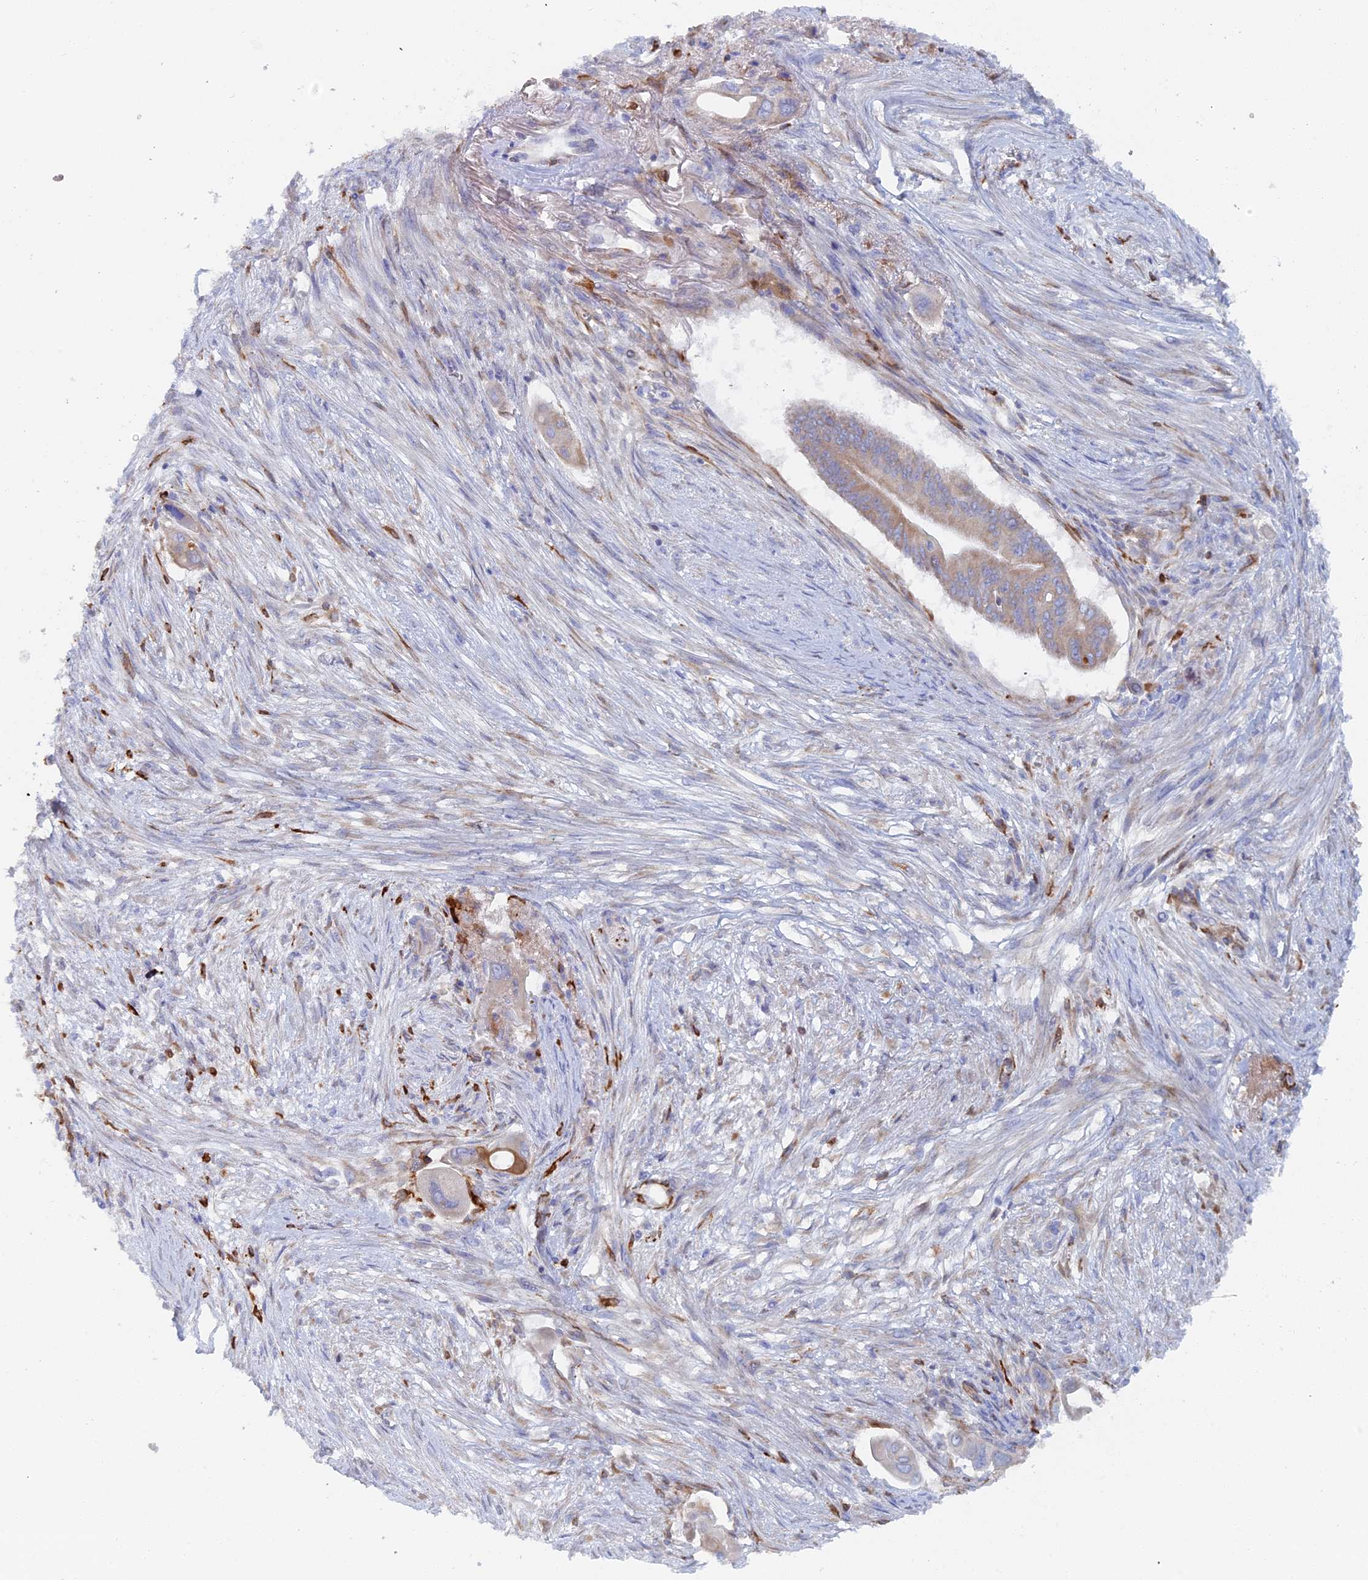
{"staining": {"intensity": "weak", "quantity": "25%-75%", "location": "cytoplasmic/membranous"}, "tissue": "pancreatic cancer", "cell_type": "Tumor cells", "image_type": "cancer", "snomed": [{"axis": "morphology", "description": "Adenocarcinoma, NOS"}, {"axis": "topography", "description": "Pancreas"}], "caption": "A low amount of weak cytoplasmic/membranous staining is present in about 25%-75% of tumor cells in pancreatic adenocarcinoma tissue.", "gene": "COG7", "patient": {"sex": "male", "age": 68}}